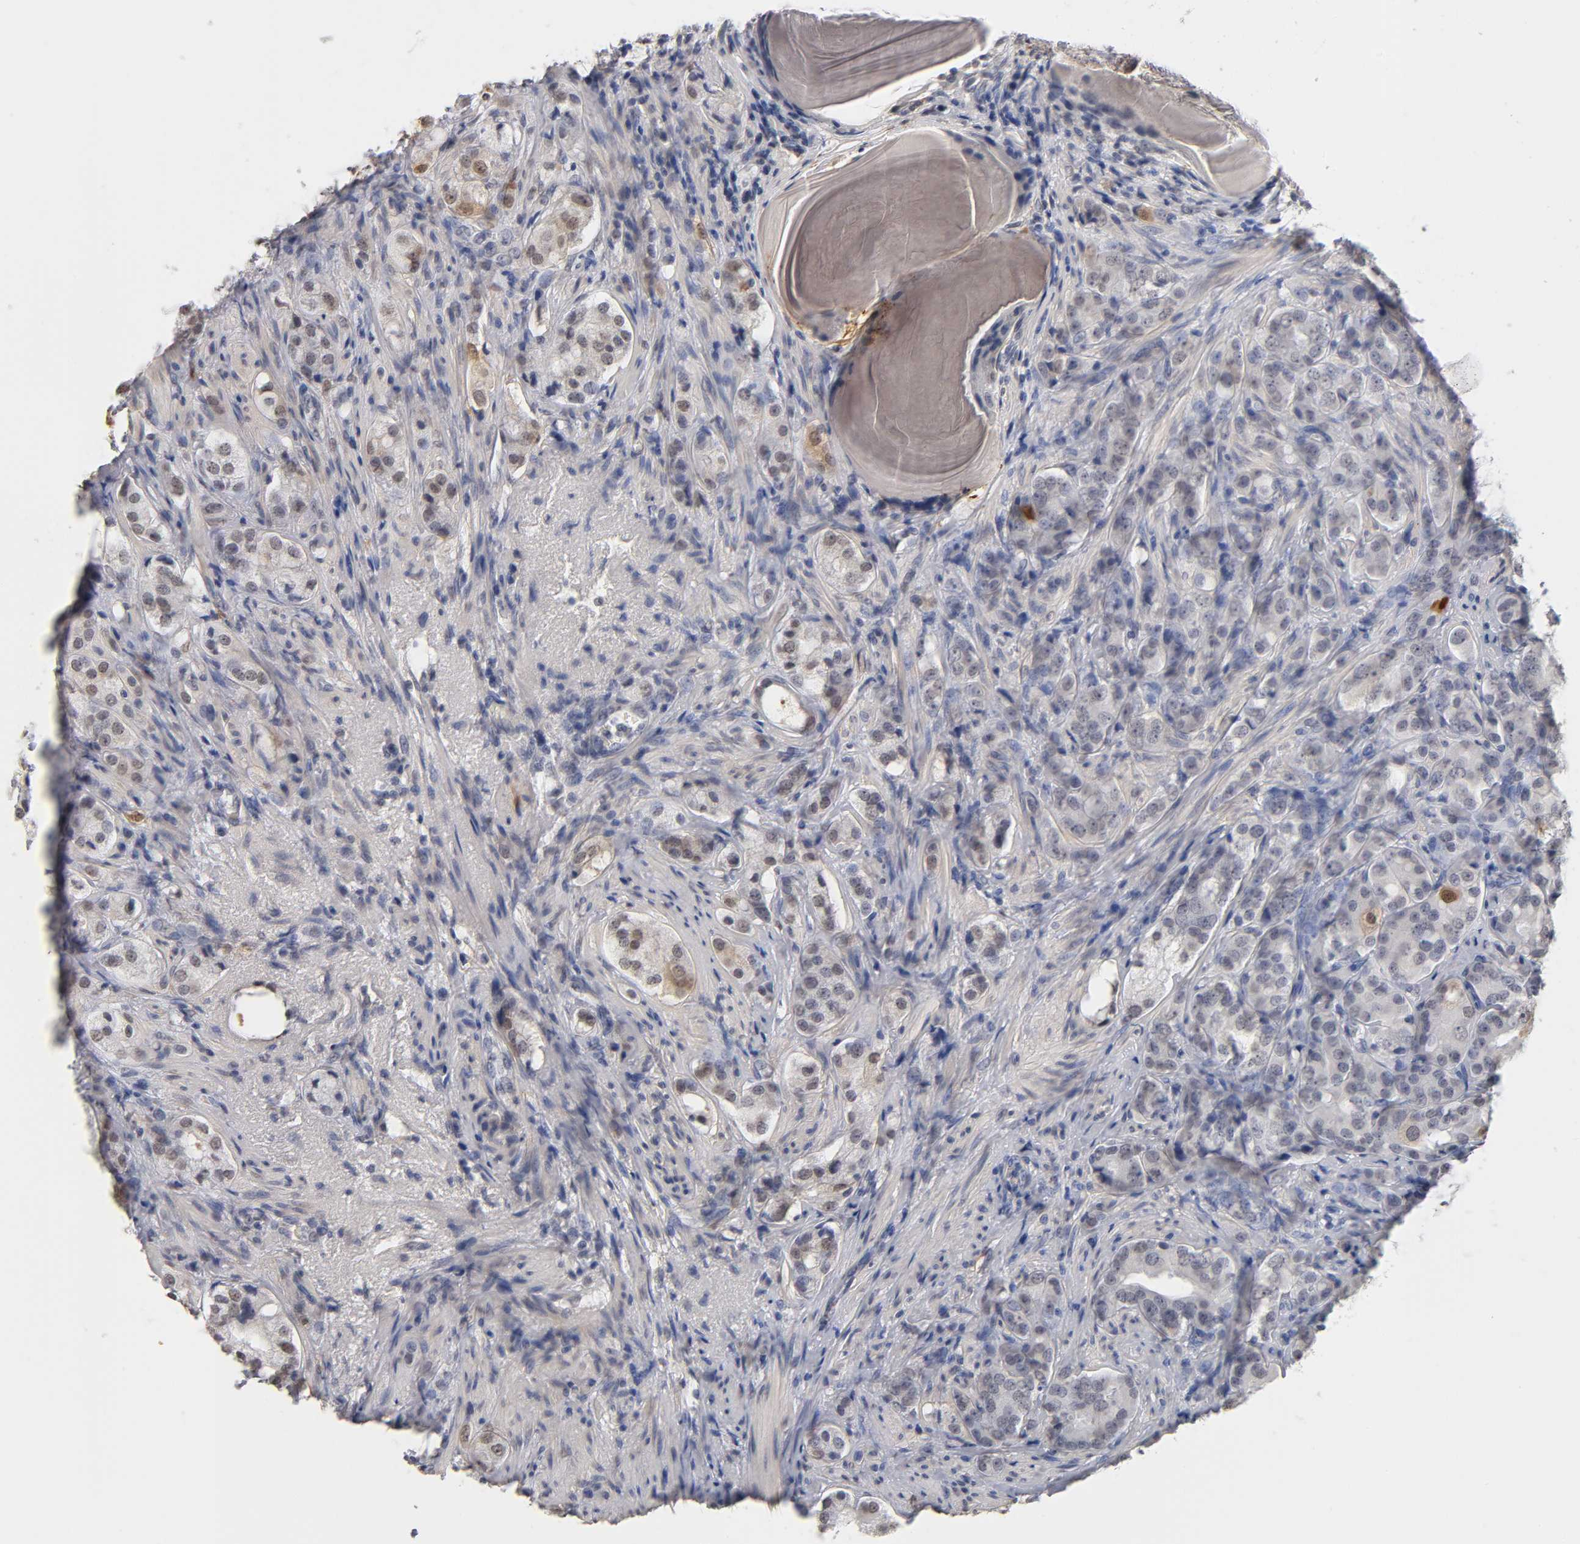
{"staining": {"intensity": "weak", "quantity": "<25%", "location": "cytoplasmic/membranous,nuclear"}, "tissue": "prostate cancer", "cell_type": "Tumor cells", "image_type": "cancer", "snomed": [{"axis": "morphology", "description": "Adenocarcinoma, High grade"}, {"axis": "topography", "description": "Prostate"}], "caption": "Tumor cells show no significant protein staining in prostate cancer.", "gene": "CRABP2", "patient": {"sex": "male", "age": 68}}